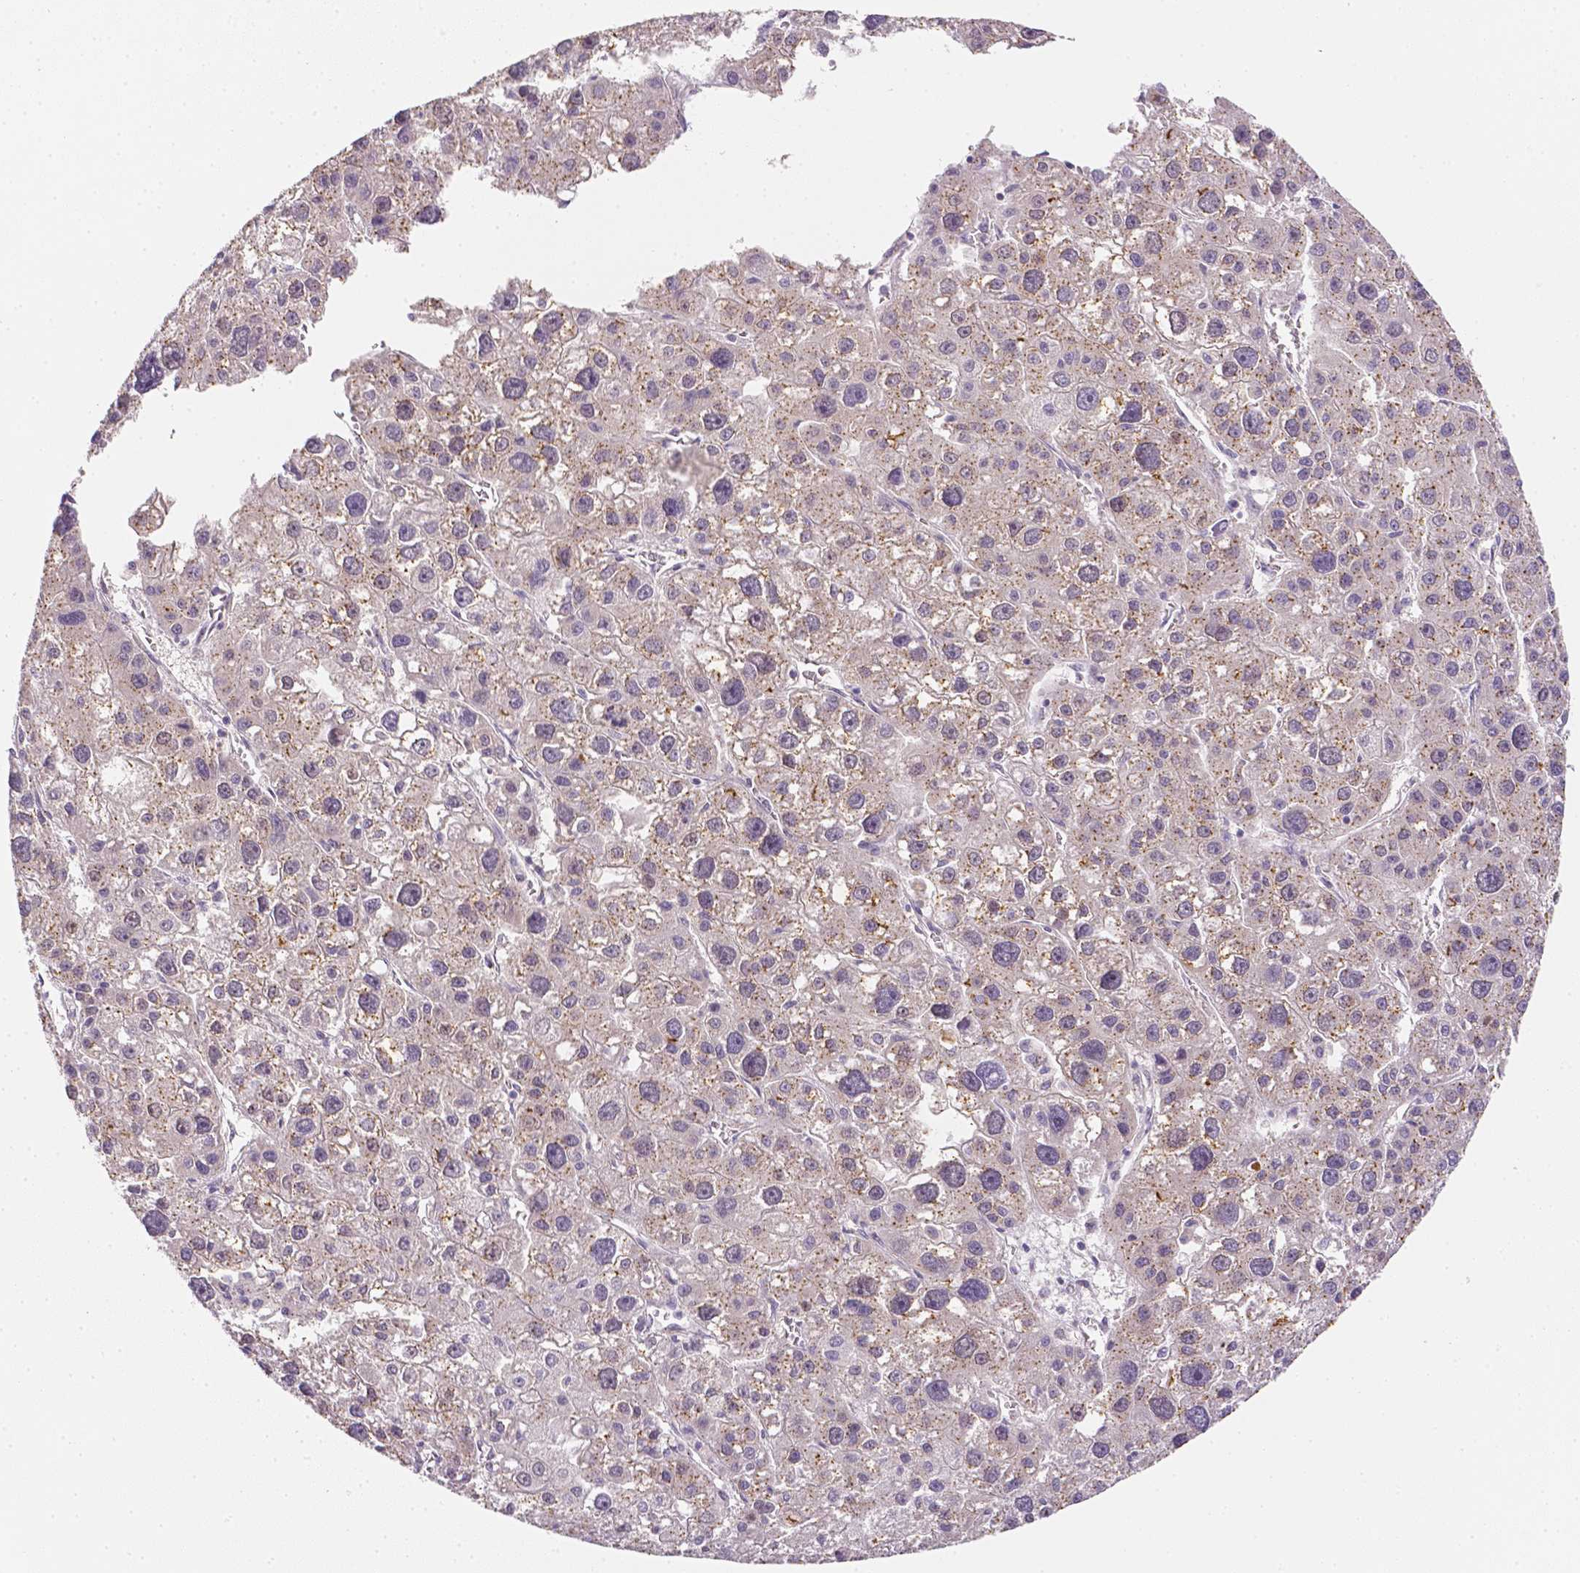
{"staining": {"intensity": "weak", "quantity": ">75%", "location": "cytoplasmic/membranous"}, "tissue": "liver cancer", "cell_type": "Tumor cells", "image_type": "cancer", "snomed": [{"axis": "morphology", "description": "Carcinoma, Hepatocellular, NOS"}, {"axis": "topography", "description": "Liver"}], "caption": "Human liver cancer (hepatocellular carcinoma) stained with a brown dye demonstrates weak cytoplasmic/membranous positive expression in about >75% of tumor cells.", "gene": "C10orf67", "patient": {"sex": "male", "age": 73}}